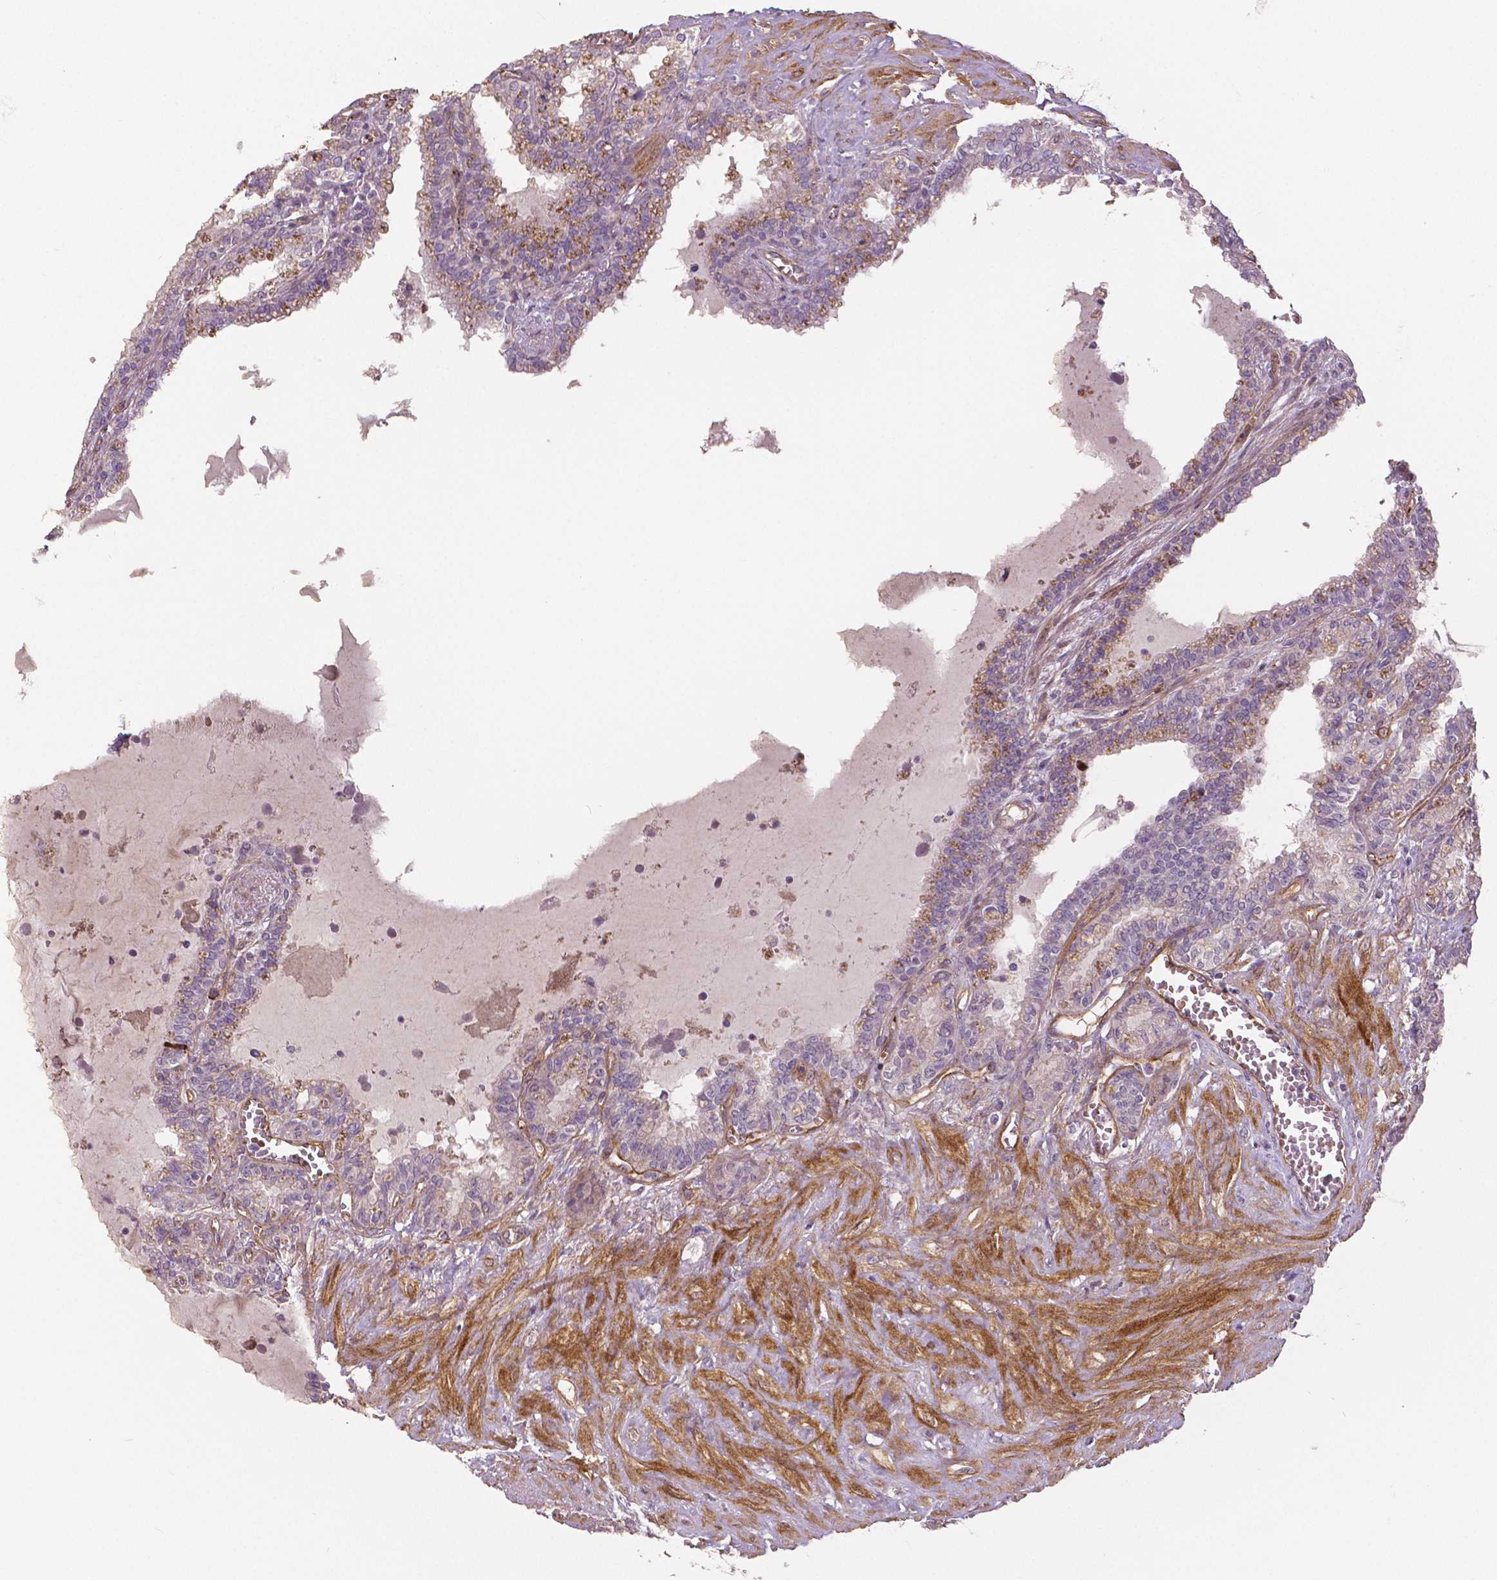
{"staining": {"intensity": "moderate", "quantity": "<25%", "location": "cytoplasmic/membranous"}, "tissue": "seminal vesicle", "cell_type": "Glandular cells", "image_type": "normal", "snomed": [{"axis": "morphology", "description": "Normal tissue, NOS"}, {"axis": "morphology", "description": "Urothelial carcinoma, NOS"}, {"axis": "topography", "description": "Urinary bladder"}, {"axis": "topography", "description": "Seminal veicle"}], "caption": "Immunohistochemistry (IHC) micrograph of normal seminal vesicle: seminal vesicle stained using IHC displays low levels of moderate protein expression localized specifically in the cytoplasmic/membranous of glandular cells, appearing as a cytoplasmic/membranous brown color.", "gene": "FLT1", "patient": {"sex": "male", "age": 76}}